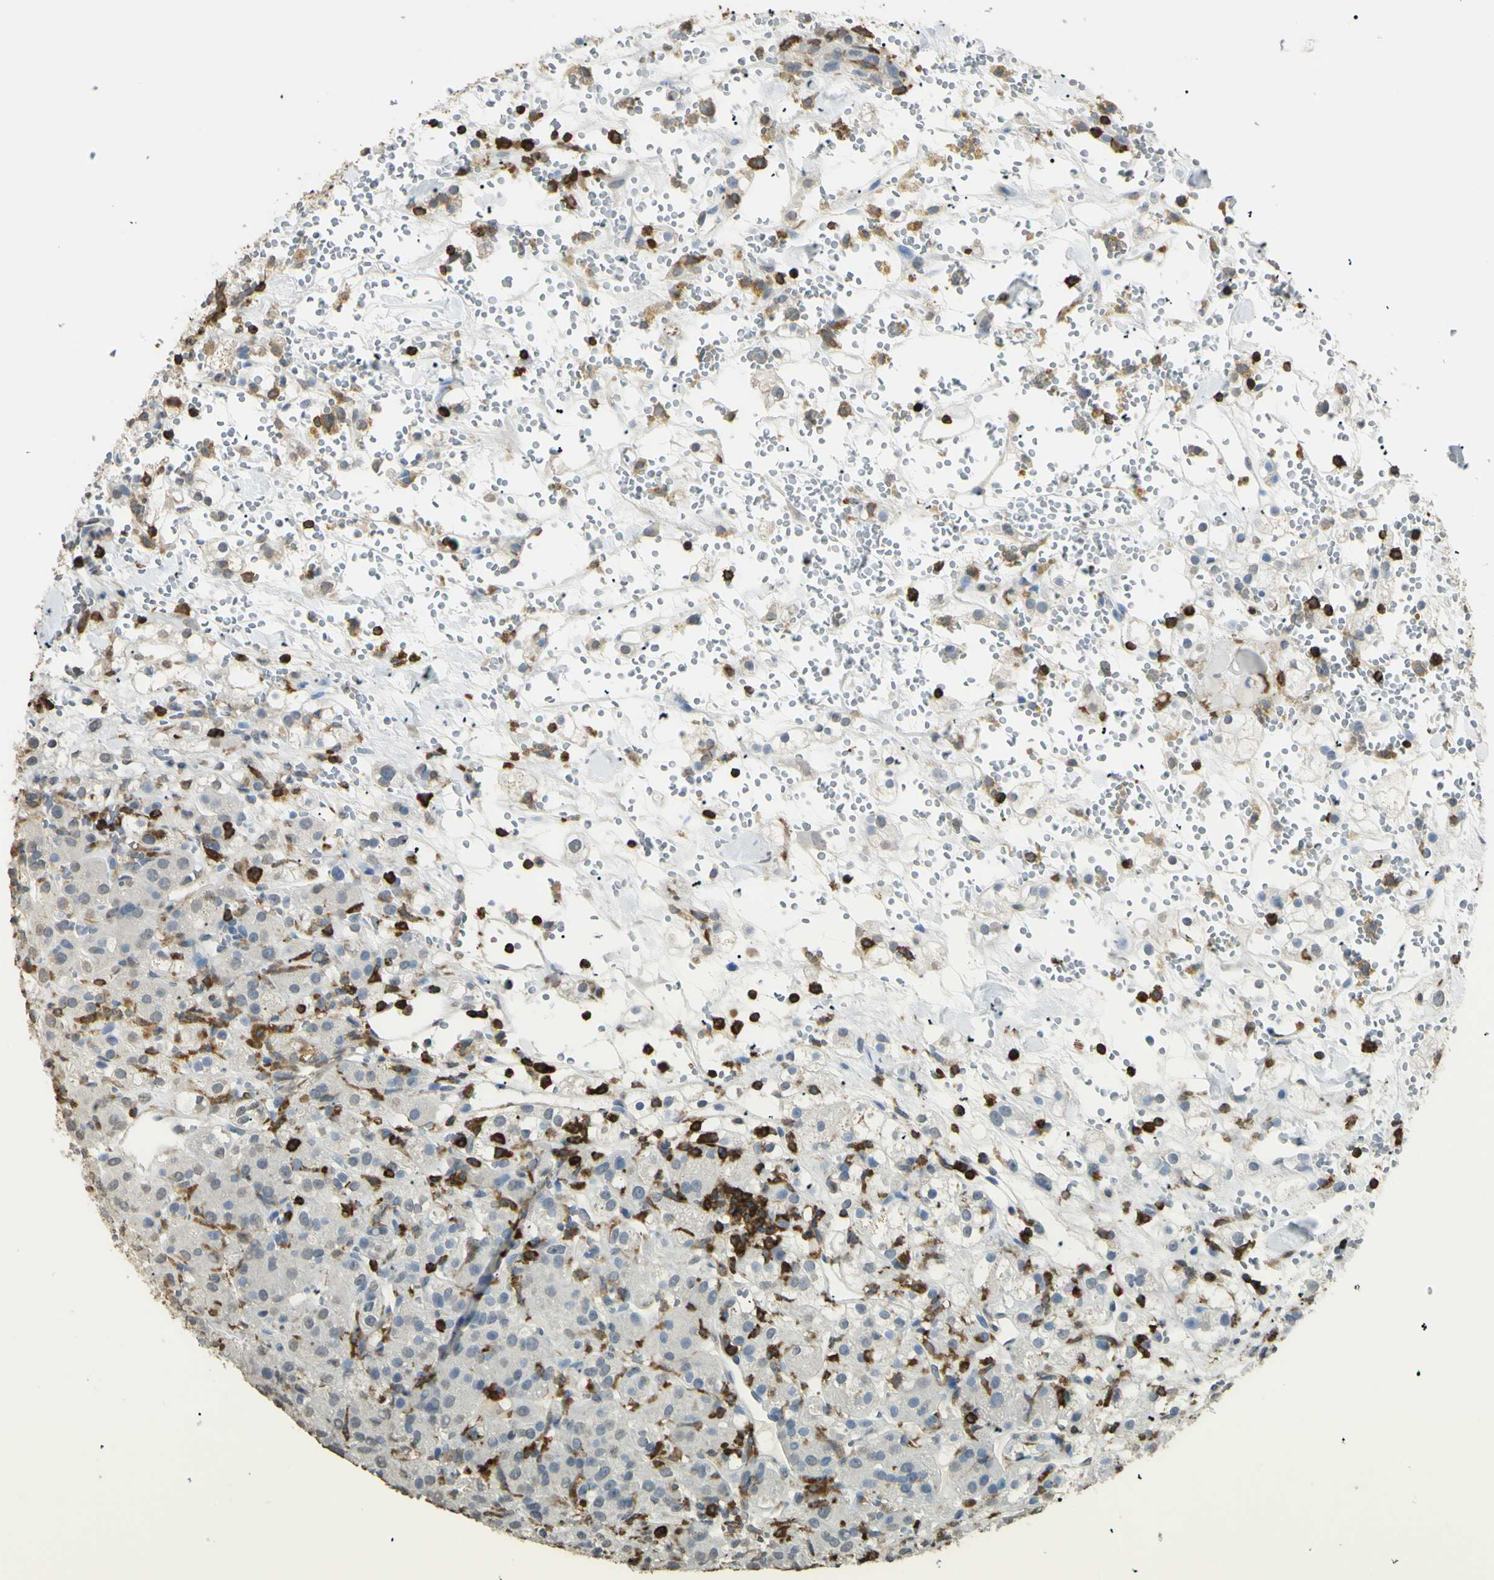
{"staining": {"intensity": "negative", "quantity": "none", "location": "none"}, "tissue": "renal cancer", "cell_type": "Tumor cells", "image_type": "cancer", "snomed": [{"axis": "morphology", "description": "Adenocarcinoma, NOS"}, {"axis": "topography", "description": "Kidney"}], "caption": "The micrograph exhibits no staining of tumor cells in renal adenocarcinoma.", "gene": "PSTPIP1", "patient": {"sex": "male", "age": 61}}